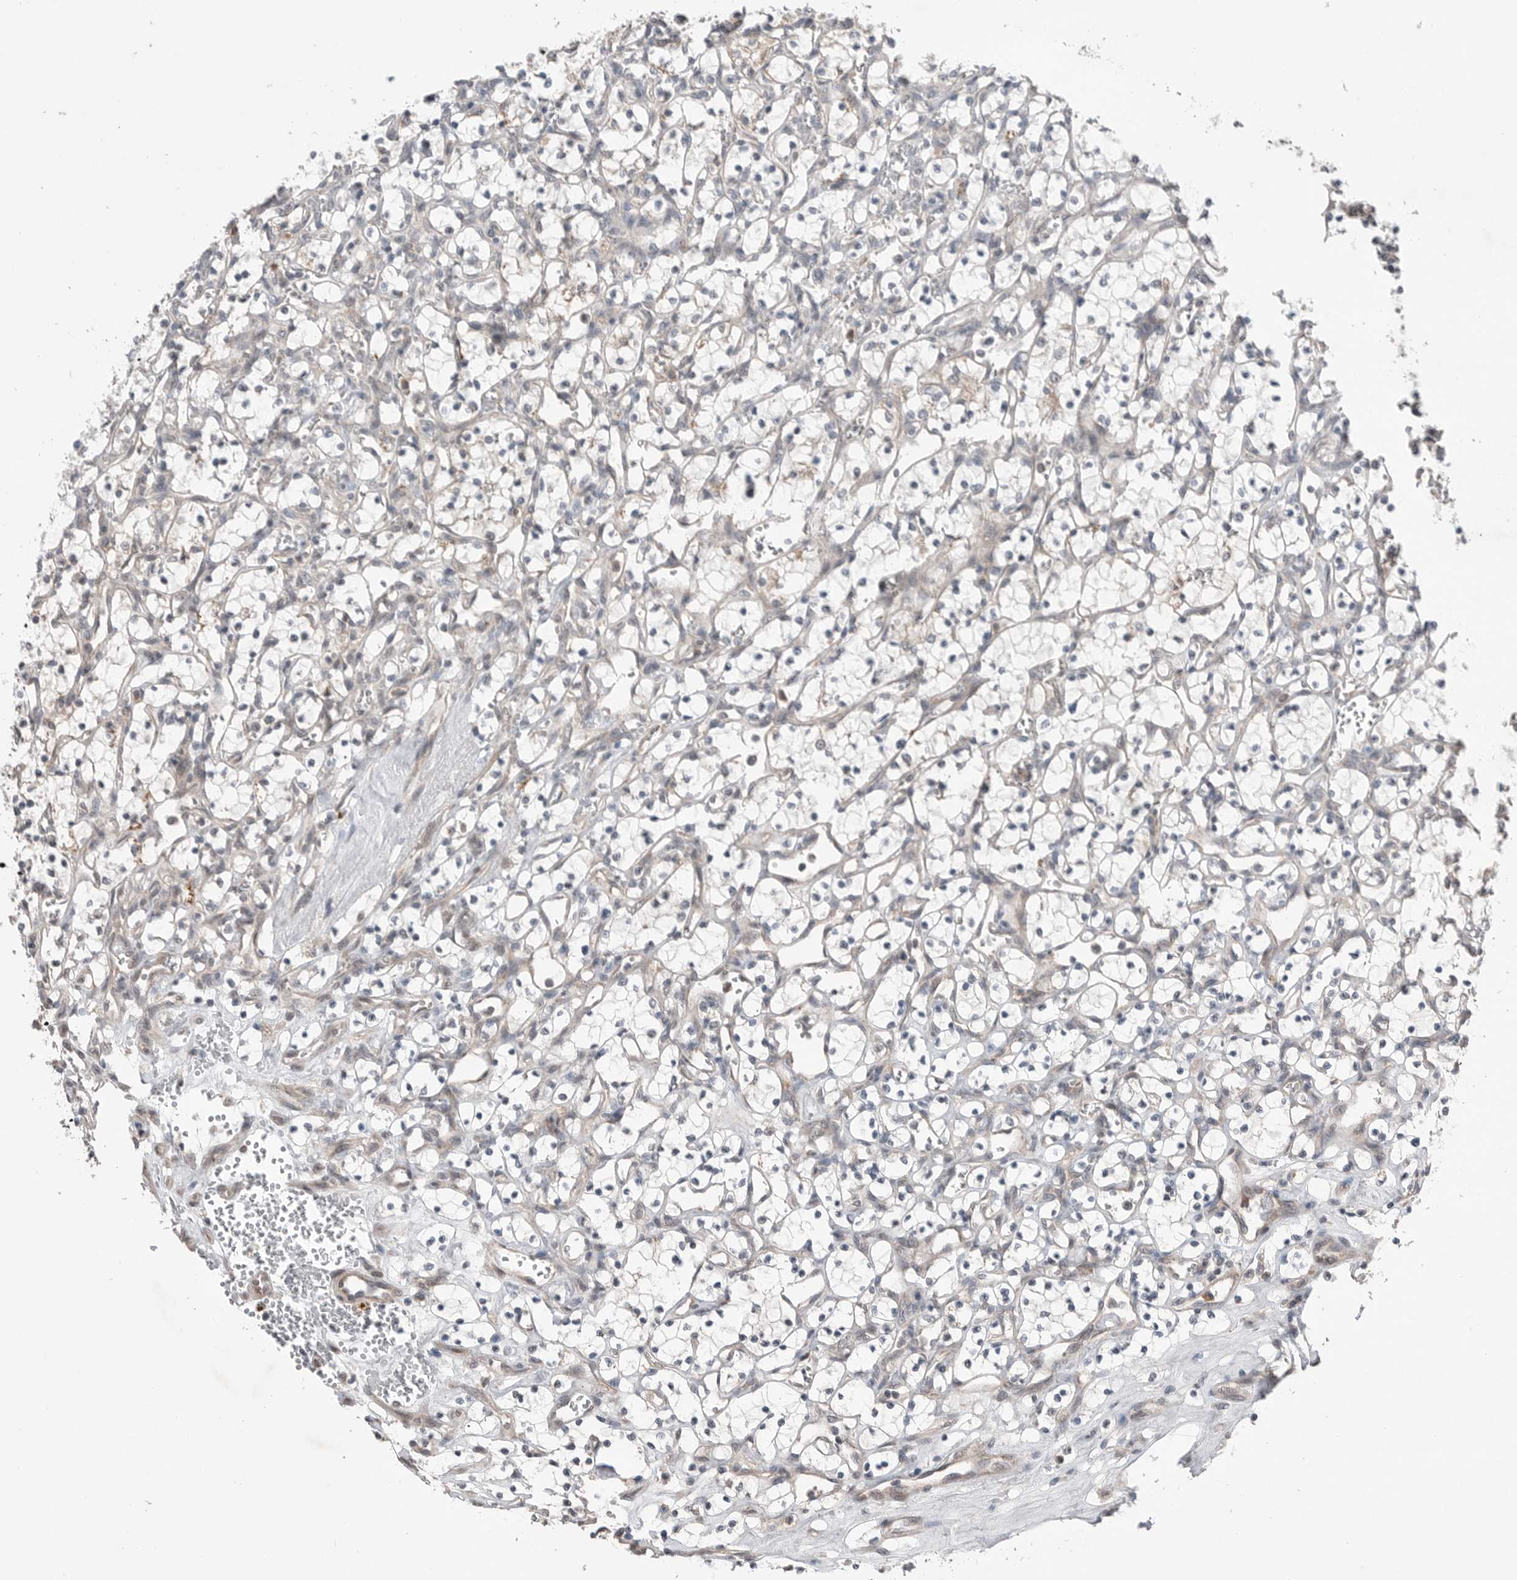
{"staining": {"intensity": "negative", "quantity": "none", "location": "none"}, "tissue": "renal cancer", "cell_type": "Tumor cells", "image_type": "cancer", "snomed": [{"axis": "morphology", "description": "Adenocarcinoma, NOS"}, {"axis": "topography", "description": "Kidney"}], "caption": "Tumor cells are negative for brown protein staining in renal cancer (adenocarcinoma).", "gene": "NTAQ1", "patient": {"sex": "female", "age": 69}}